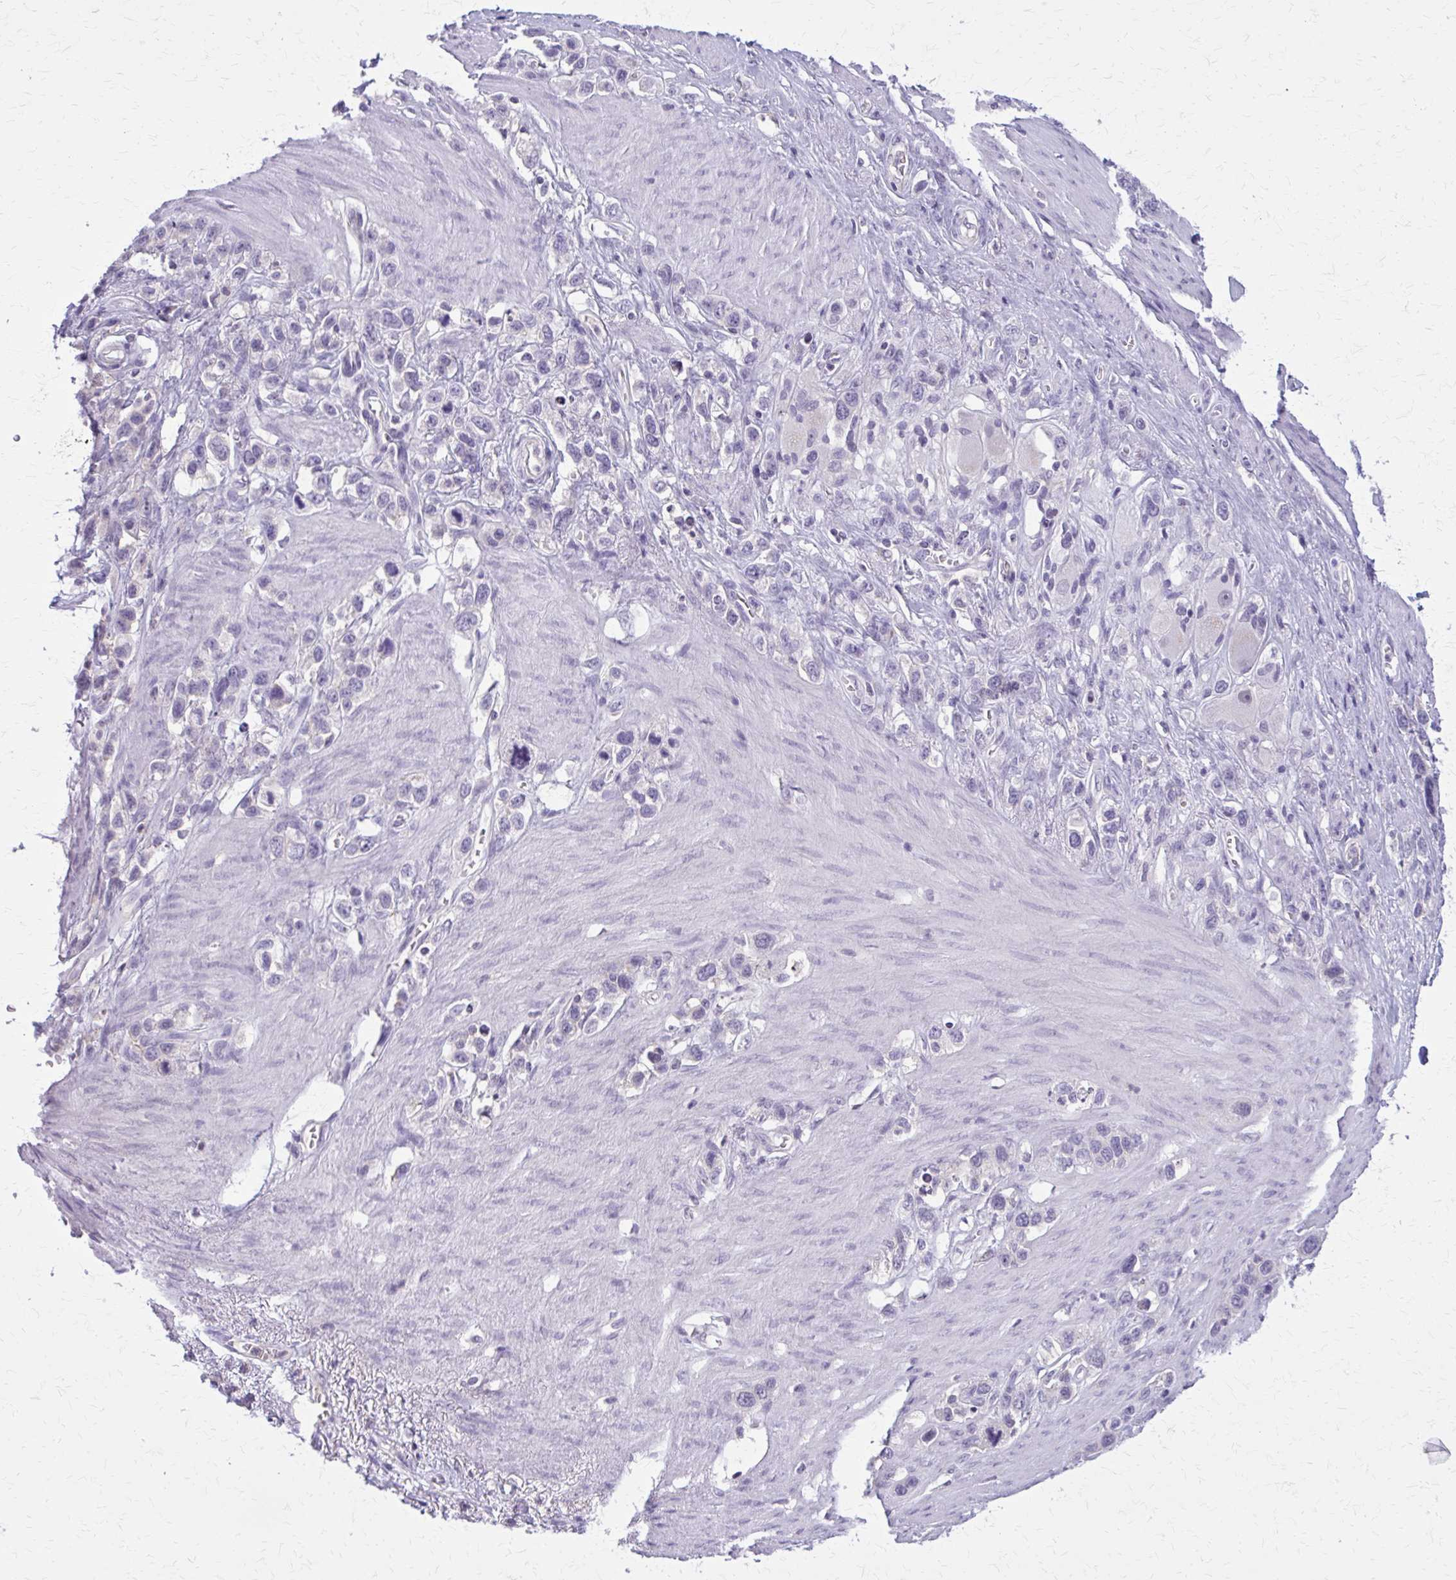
{"staining": {"intensity": "negative", "quantity": "none", "location": "none"}, "tissue": "stomach cancer", "cell_type": "Tumor cells", "image_type": "cancer", "snomed": [{"axis": "morphology", "description": "Adenocarcinoma, NOS"}, {"axis": "topography", "description": "Stomach"}], "caption": "This is a micrograph of IHC staining of stomach cancer (adenocarcinoma), which shows no positivity in tumor cells.", "gene": "OR4A47", "patient": {"sex": "female", "age": 65}}